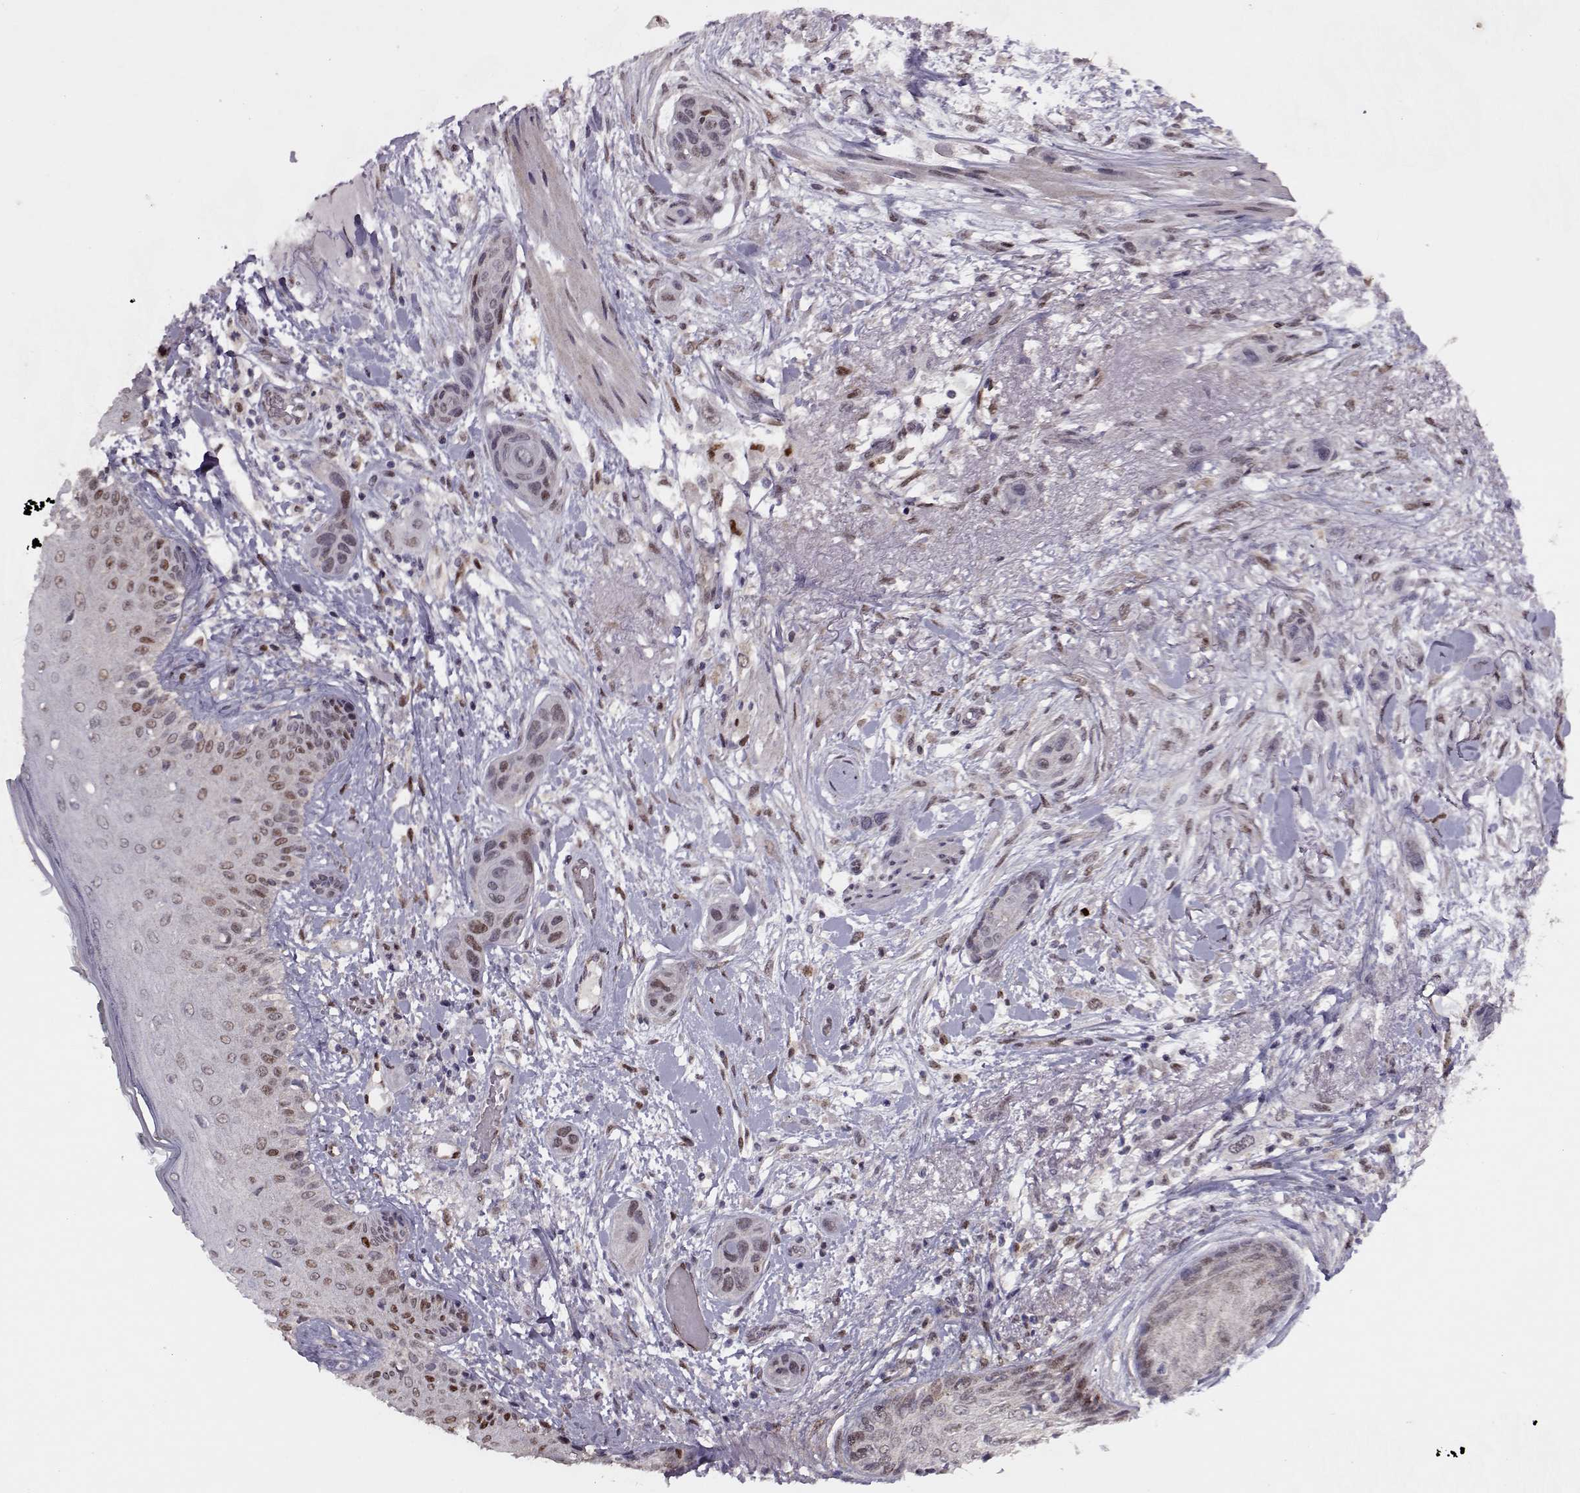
{"staining": {"intensity": "moderate", "quantity": "<25%", "location": "nuclear"}, "tissue": "skin cancer", "cell_type": "Tumor cells", "image_type": "cancer", "snomed": [{"axis": "morphology", "description": "Squamous cell carcinoma, NOS"}, {"axis": "topography", "description": "Skin"}], "caption": "Human skin cancer stained with a brown dye demonstrates moderate nuclear positive expression in about <25% of tumor cells.", "gene": "CDK4", "patient": {"sex": "male", "age": 79}}